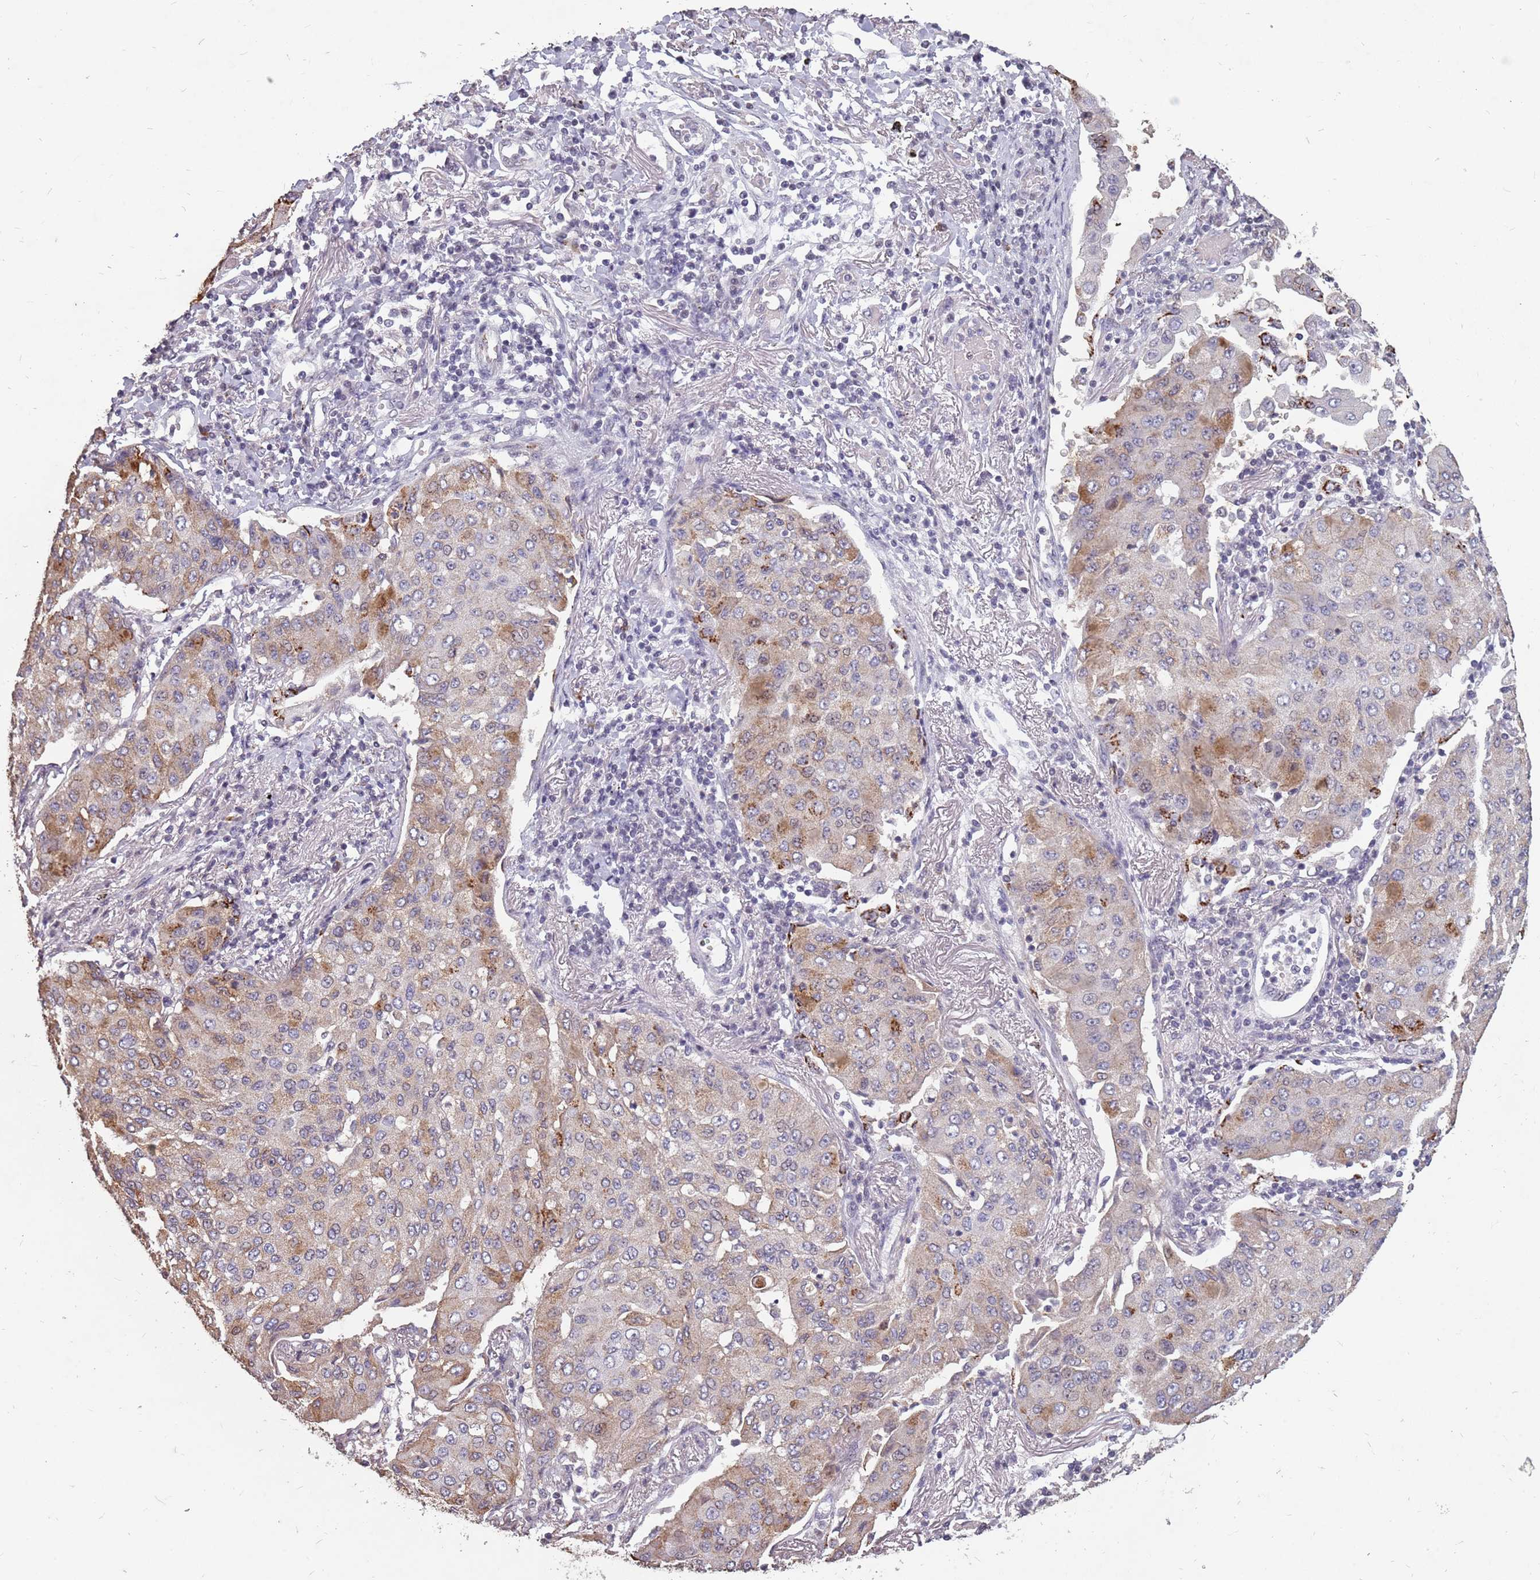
{"staining": {"intensity": "moderate", "quantity": "<25%", "location": "cytoplasmic/membranous"}, "tissue": "lung cancer", "cell_type": "Tumor cells", "image_type": "cancer", "snomed": [{"axis": "morphology", "description": "Squamous cell carcinoma, NOS"}, {"axis": "topography", "description": "Lung"}], "caption": "The immunohistochemical stain shows moderate cytoplasmic/membranous positivity in tumor cells of squamous cell carcinoma (lung) tissue.", "gene": "NEK6", "patient": {"sex": "male", "age": 74}}